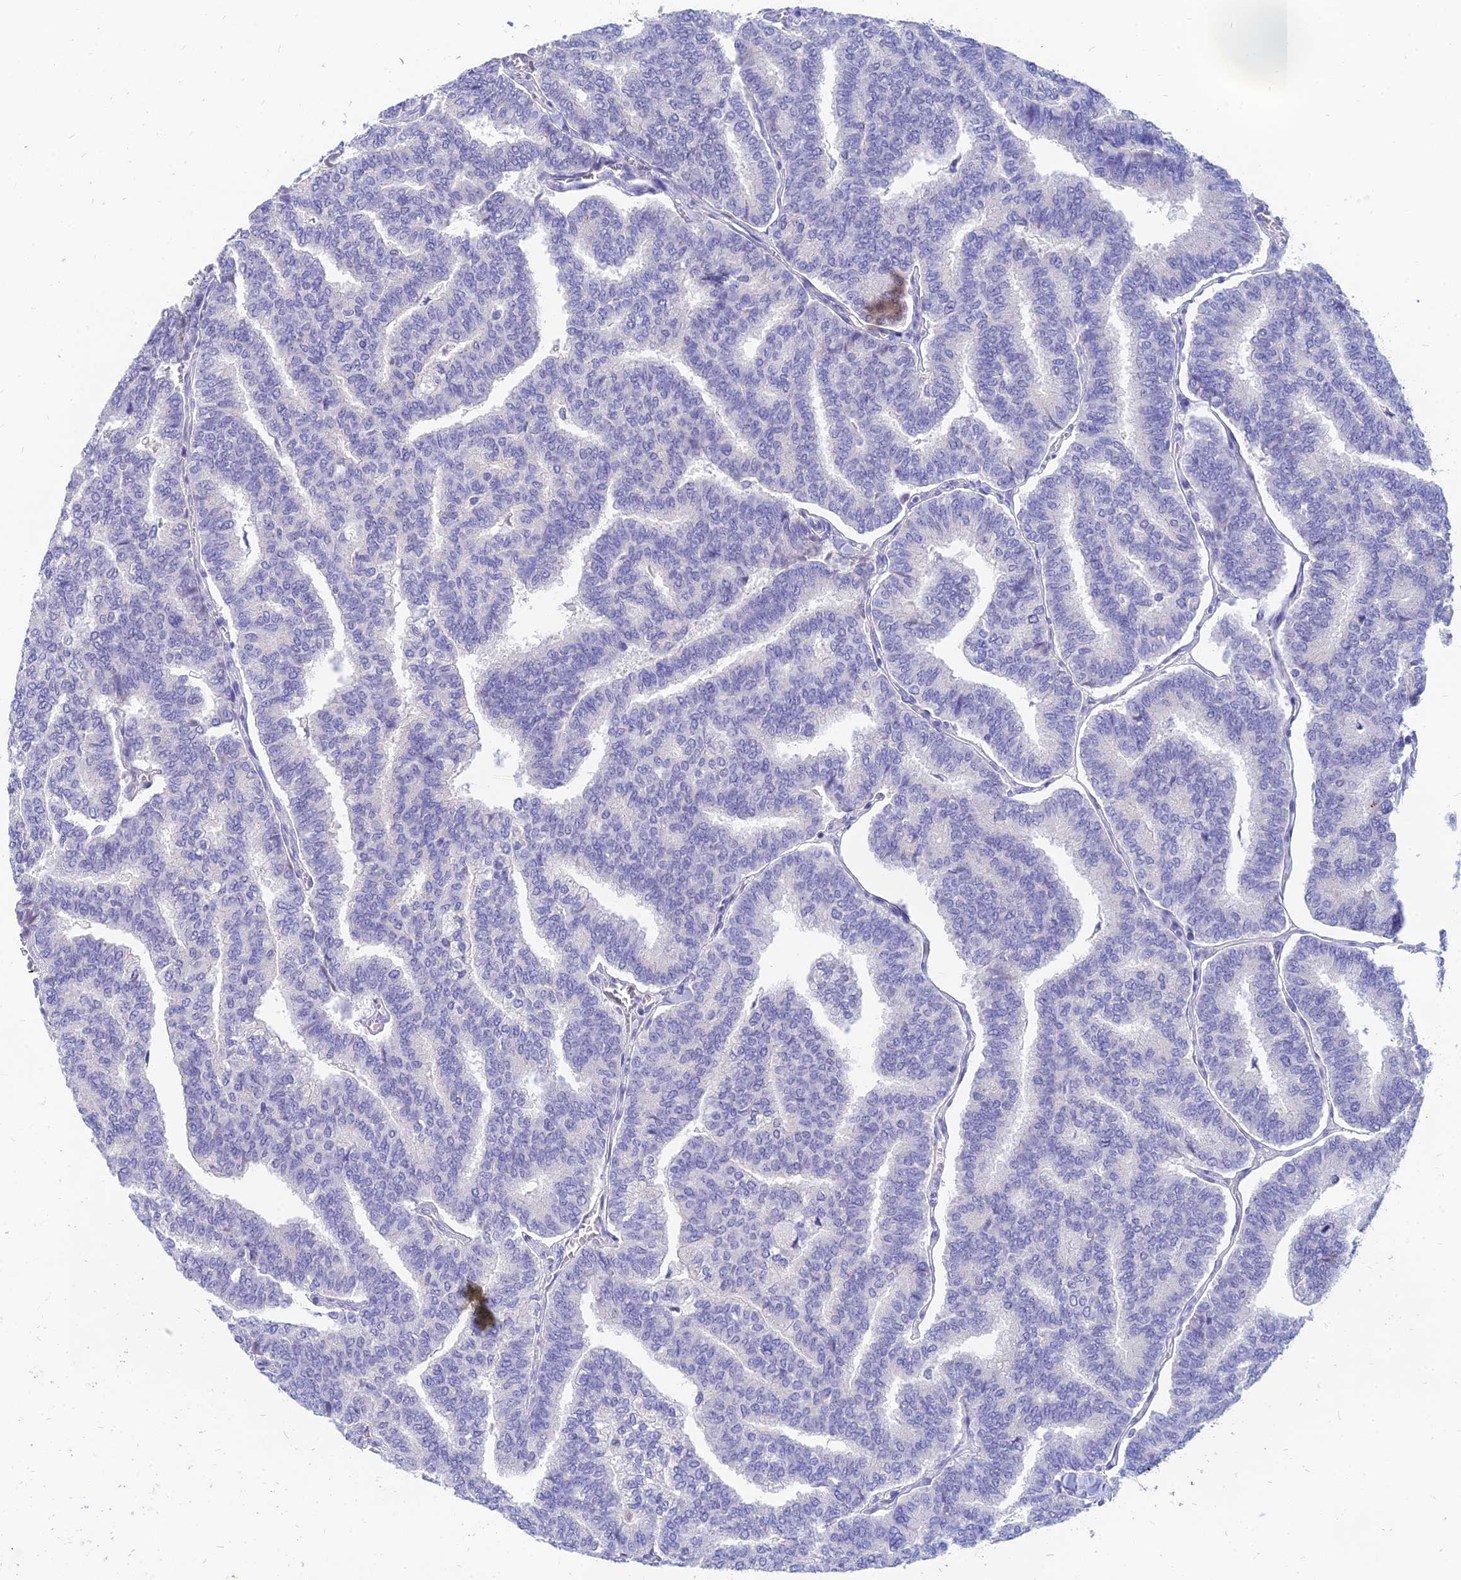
{"staining": {"intensity": "negative", "quantity": "none", "location": "none"}, "tissue": "thyroid cancer", "cell_type": "Tumor cells", "image_type": "cancer", "snomed": [{"axis": "morphology", "description": "Papillary adenocarcinoma, NOS"}, {"axis": "topography", "description": "Thyroid gland"}], "caption": "High magnification brightfield microscopy of thyroid papillary adenocarcinoma stained with DAB (3,3'-diaminobenzidine) (brown) and counterstained with hematoxylin (blue): tumor cells show no significant expression. The staining was performed using DAB (3,3'-diaminobenzidine) to visualize the protein expression in brown, while the nuclei were stained in blue with hematoxylin (Magnification: 20x).", "gene": "TMEM161B", "patient": {"sex": "female", "age": 35}}